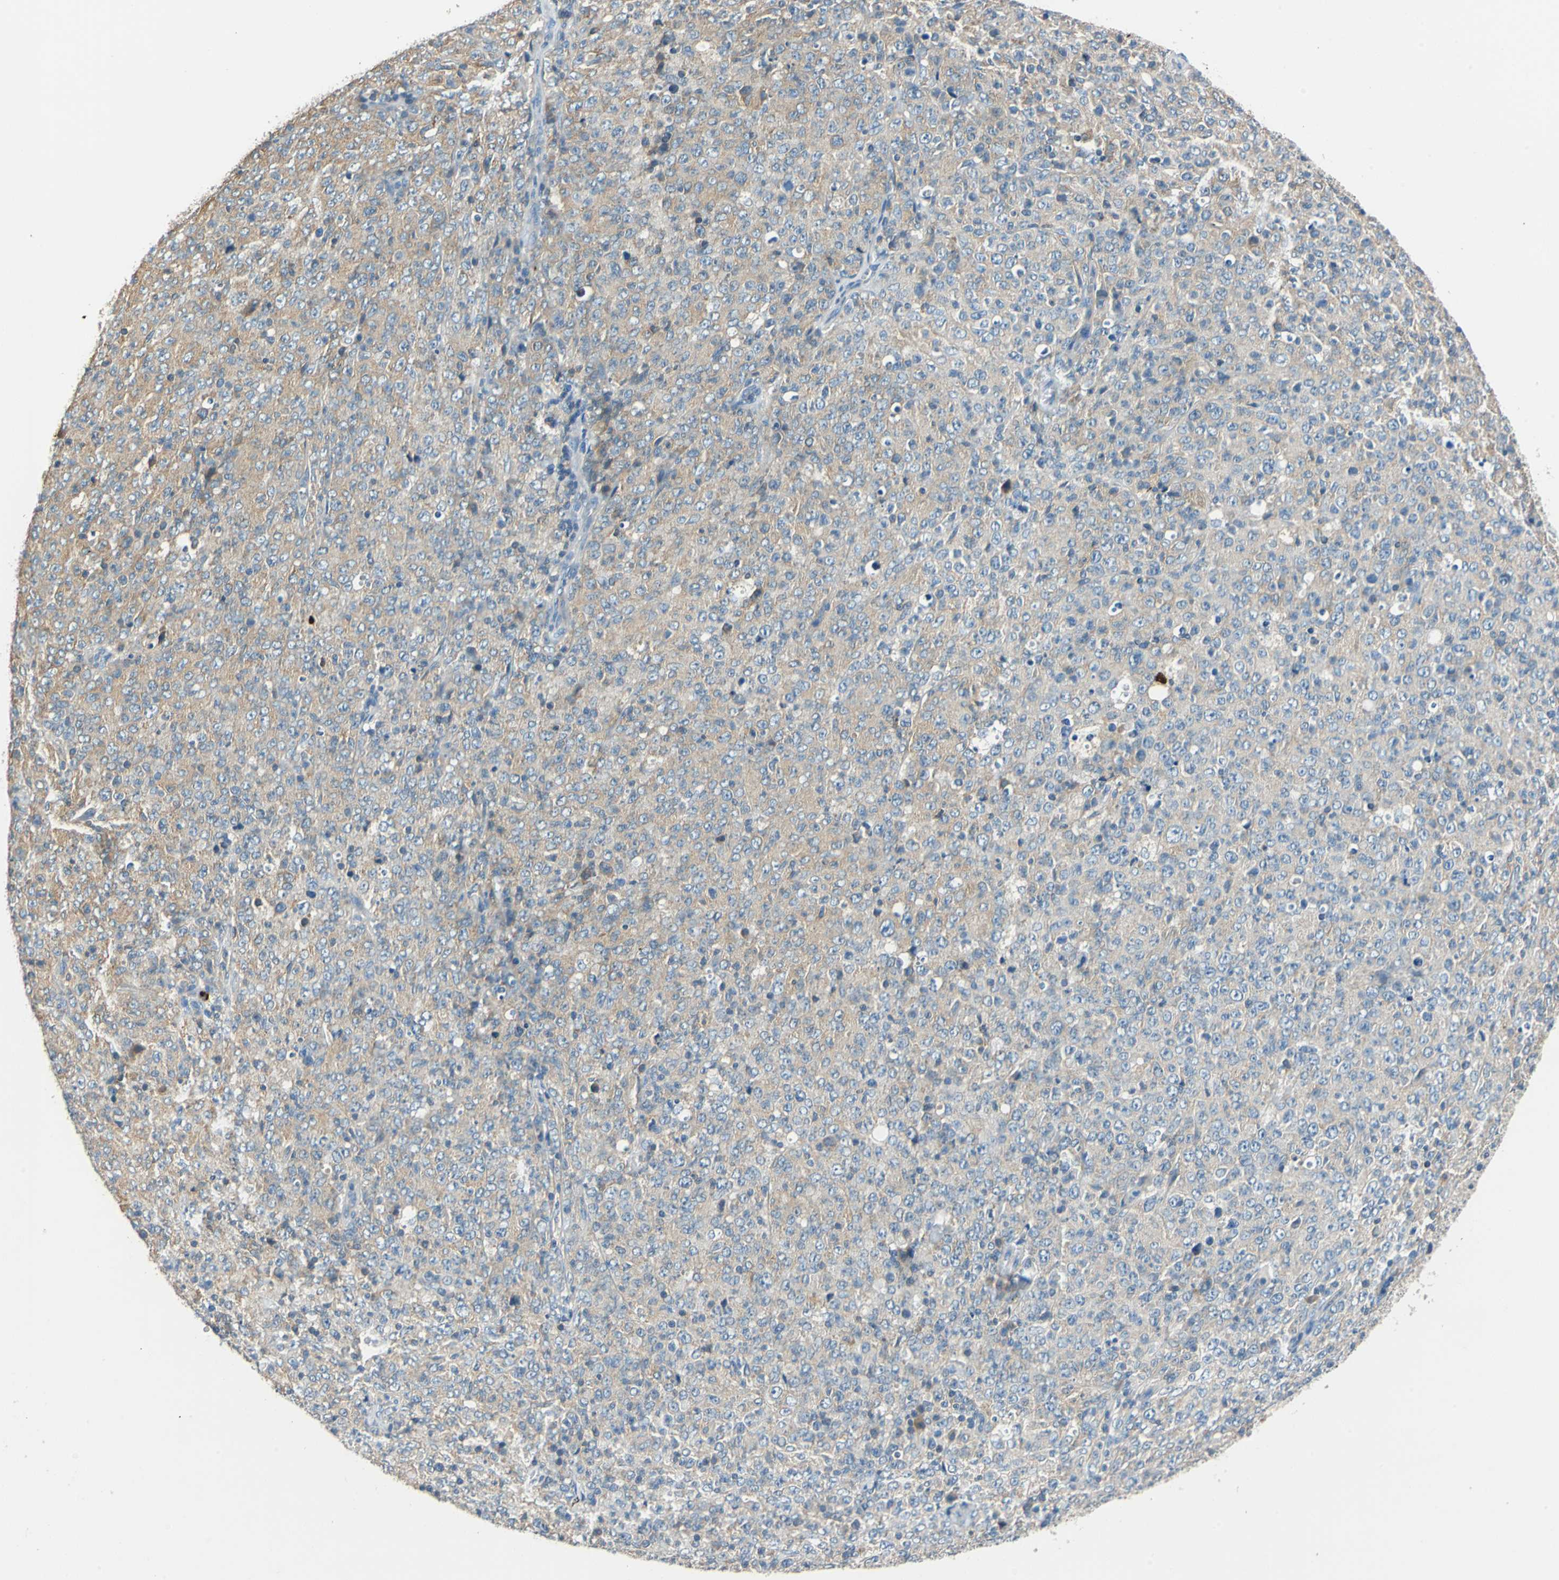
{"staining": {"intensity": "weak", "quantity": ">75%", "location": "cytoplasmic/membranous"}, "tissue": "lymphoma", "cell_type": "Tumor cells", "image_type": "cancer", "snomed": [{"axis": "morphology", "description": "Malignant lymphoma, non-Hodgkin's type, High grade"}, {"axis": "topography", "description": "Tonsil"}], "caption": "Lymphoma stained for a protein (brown) shows weak cytoplasmic/membranous positive staining in about >75% of tumor cells.", "gene": "CPA3", "patient": {"sex": "female", "age": 36}}